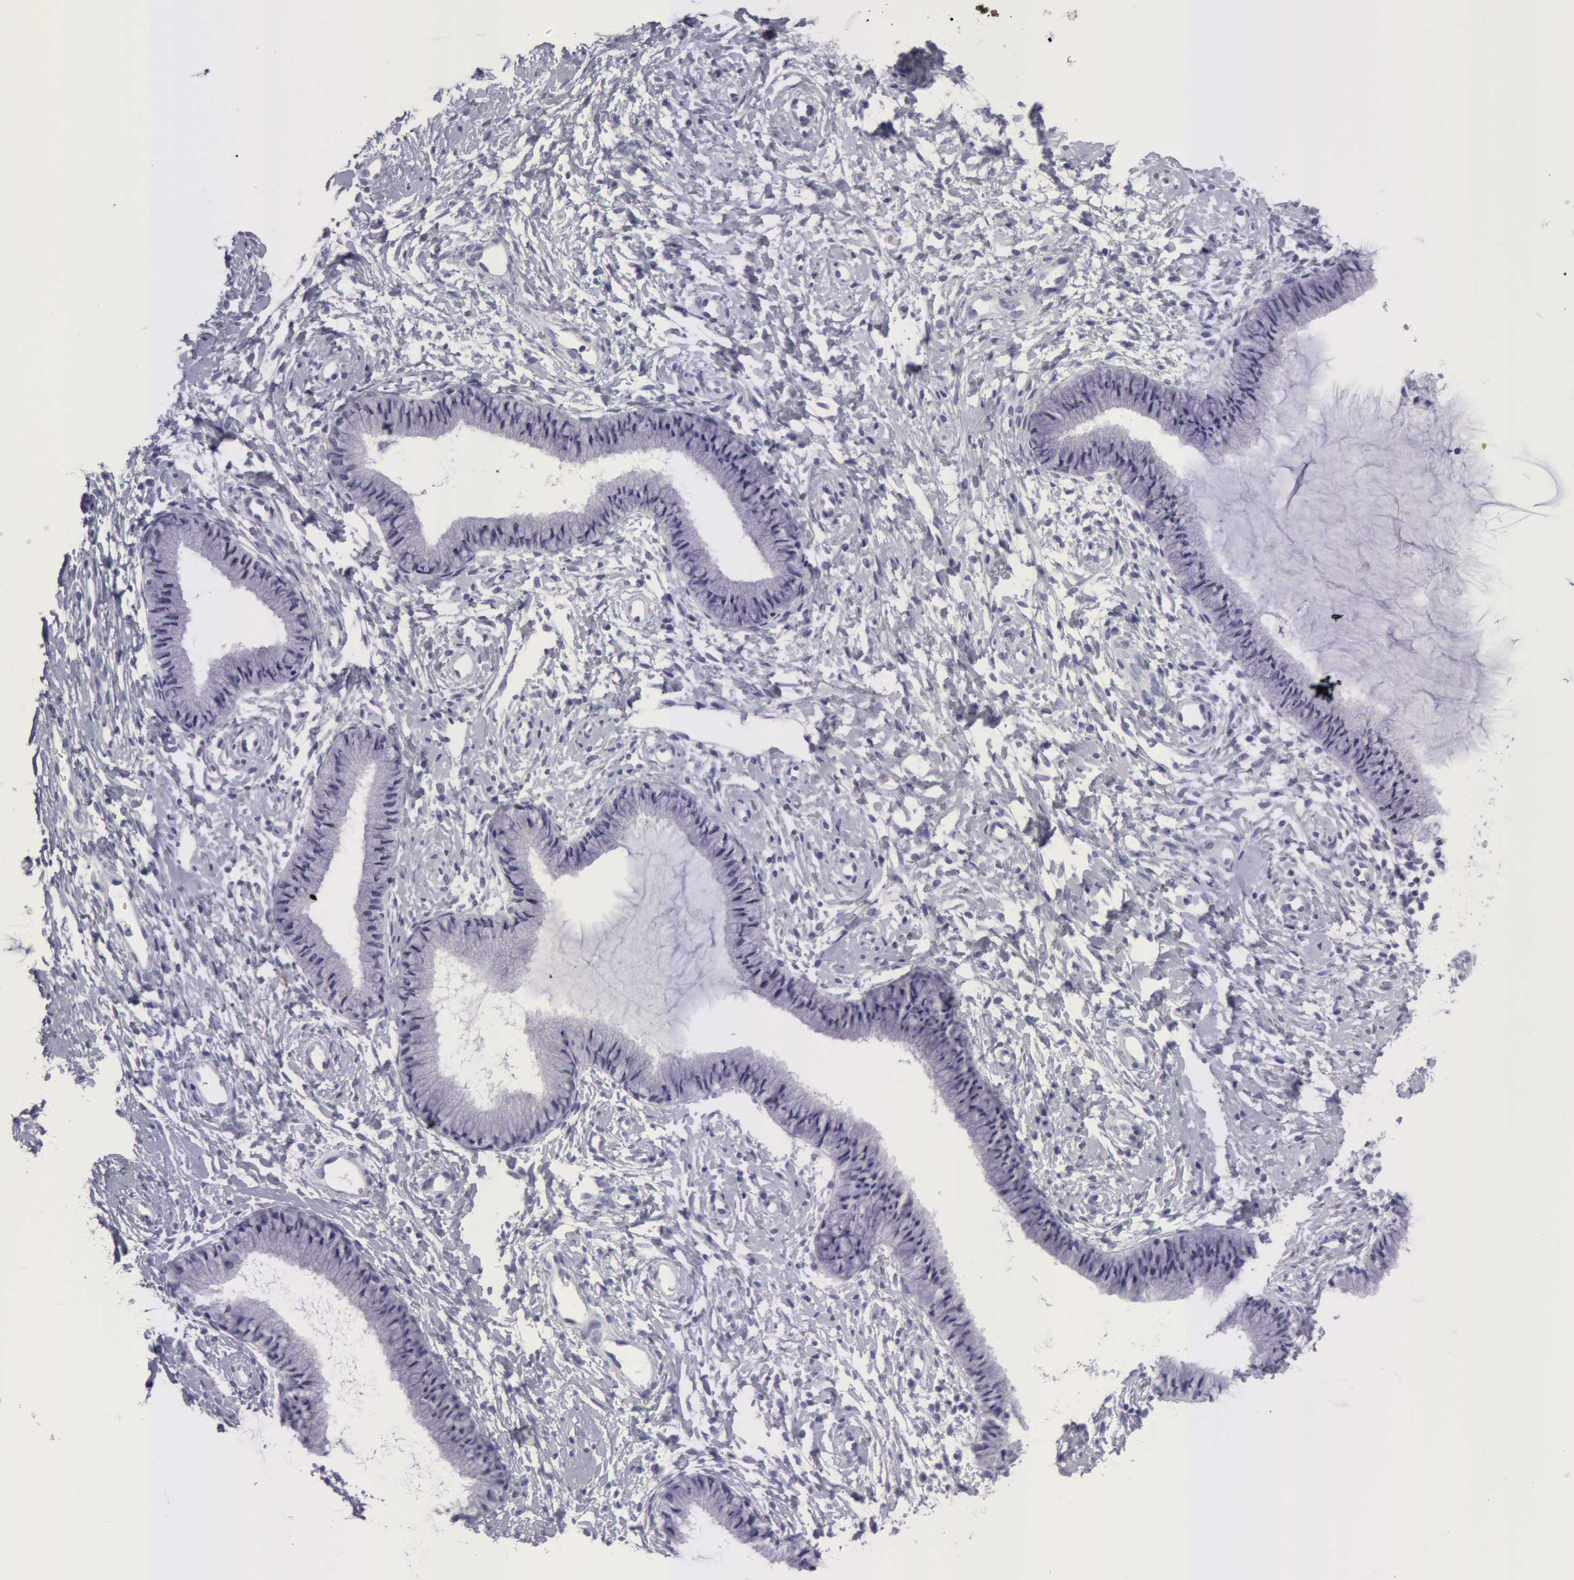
{"staining": {"intensity": "negative", "quantity": "none", "location": "none"}, "tissue": "cervix", "cell_type": "Glandular cells", "image_type": "normal", "snomed": [{"axis": "morphology", "description": "Normal tissue, NOS"}, {"axis": "topography", "description": "Cervix"}], "caption": "This is an immunohistochemistry histopathology image of unremarkable cervix. There is no expression in glandular cells.", "gene": "AMACR", "patient": {"sex": "female", "age": 46}}